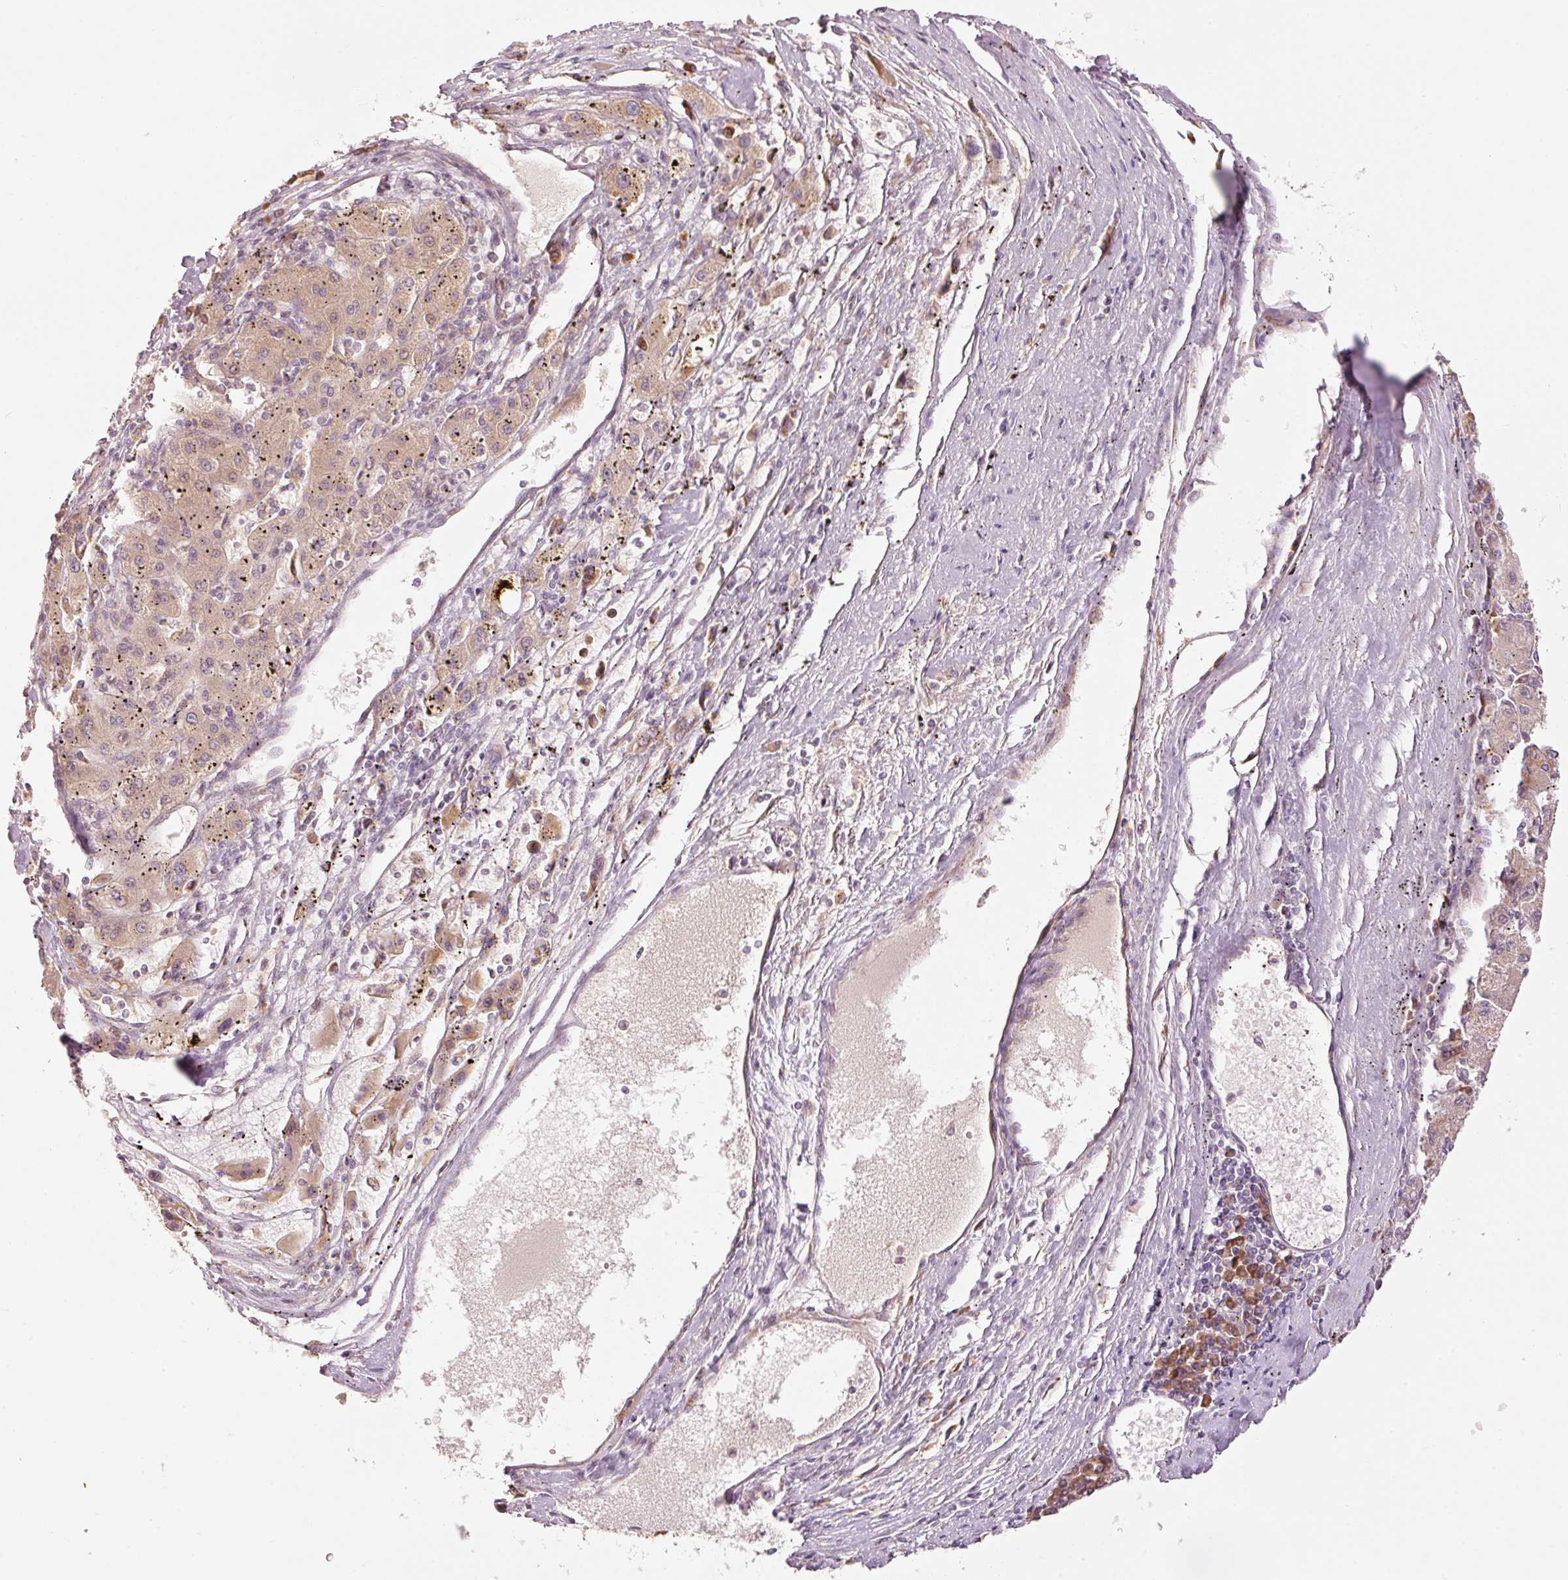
{"staining": {"intensity": "weak", "quantity": ">75%", "location": "cytoplasmic/membranous"}, "tissue": "liver cancer", "cell_type": "Tumor cells", "image_type": "cancer", "snomed": [{"axis": "morphology", "description": "Carcinoma, Hepatocellular, NOS"}, {"axis": "topography", "description": "Liver"}], "caption": "The image displays staining of liver hepatocellular carcinoma, revealing weak cytoplasmic/membranous protein positivity (brown color) within tumor cells.", "gene": "MAP10", "patient": {"sex": "male", "age": 72}}